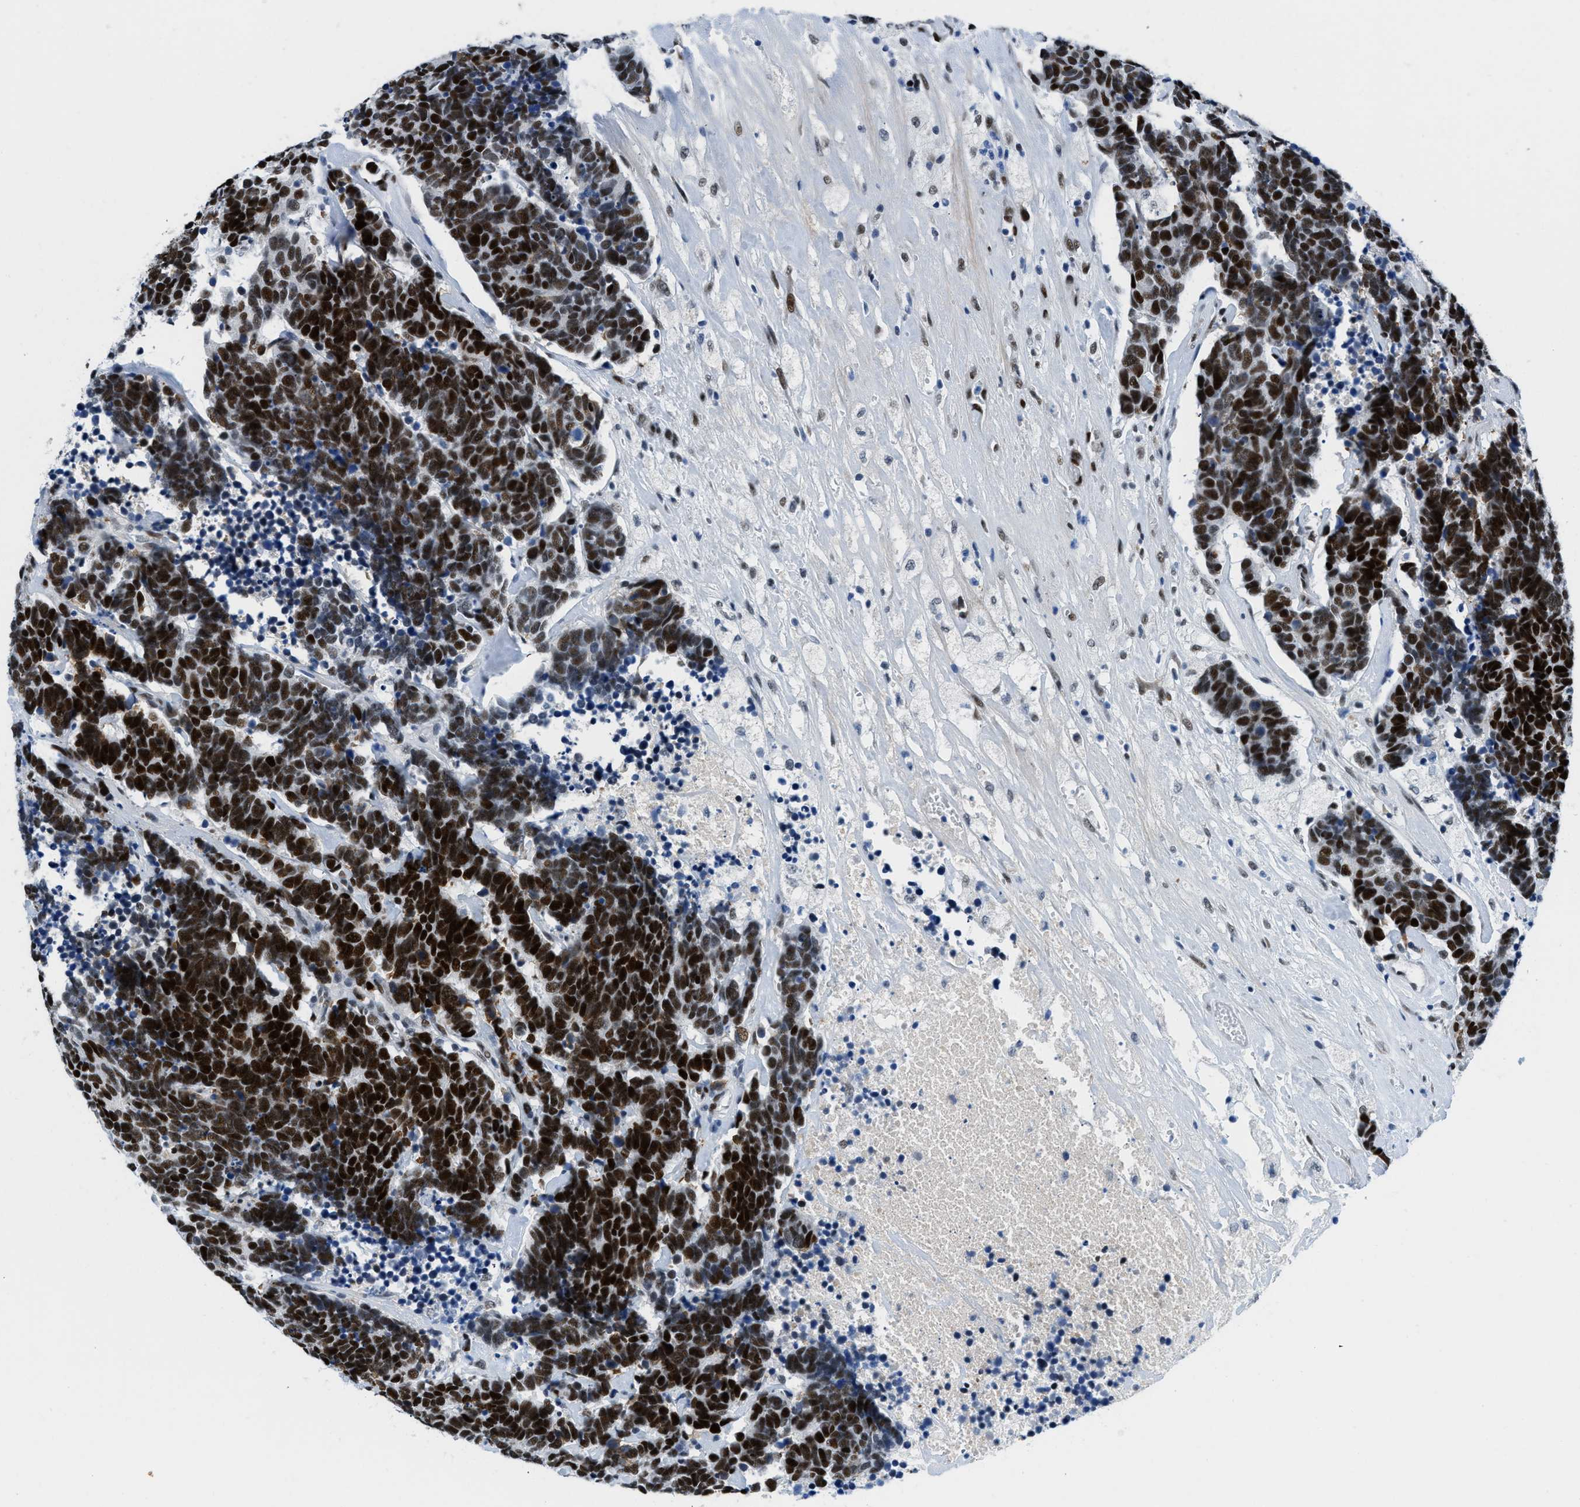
{"staining": {"intensity": "strong", "quantity": ">75%", "location": "nuclear"}, "tissue": "carcinoid", "cell_type": "Tumor cells", "image_type": "cancer", "snomed": [{"axis": "morphology", "description": "Carcinoma, NOS"}, {"axis": "morphology", "description": "Carcinoid, malignant, NOS"}, {"axis": "topography", "description": "Urinary bladder"}], "caption": "DAB (3,3'-diaminobenzidine) immunohistochemical staining of carcinoid displays strong nuclear protein expression in about >75% of tumor cells.", "gene": "SMARCAD1", "patient": {"sex": "male", "age": 57}}